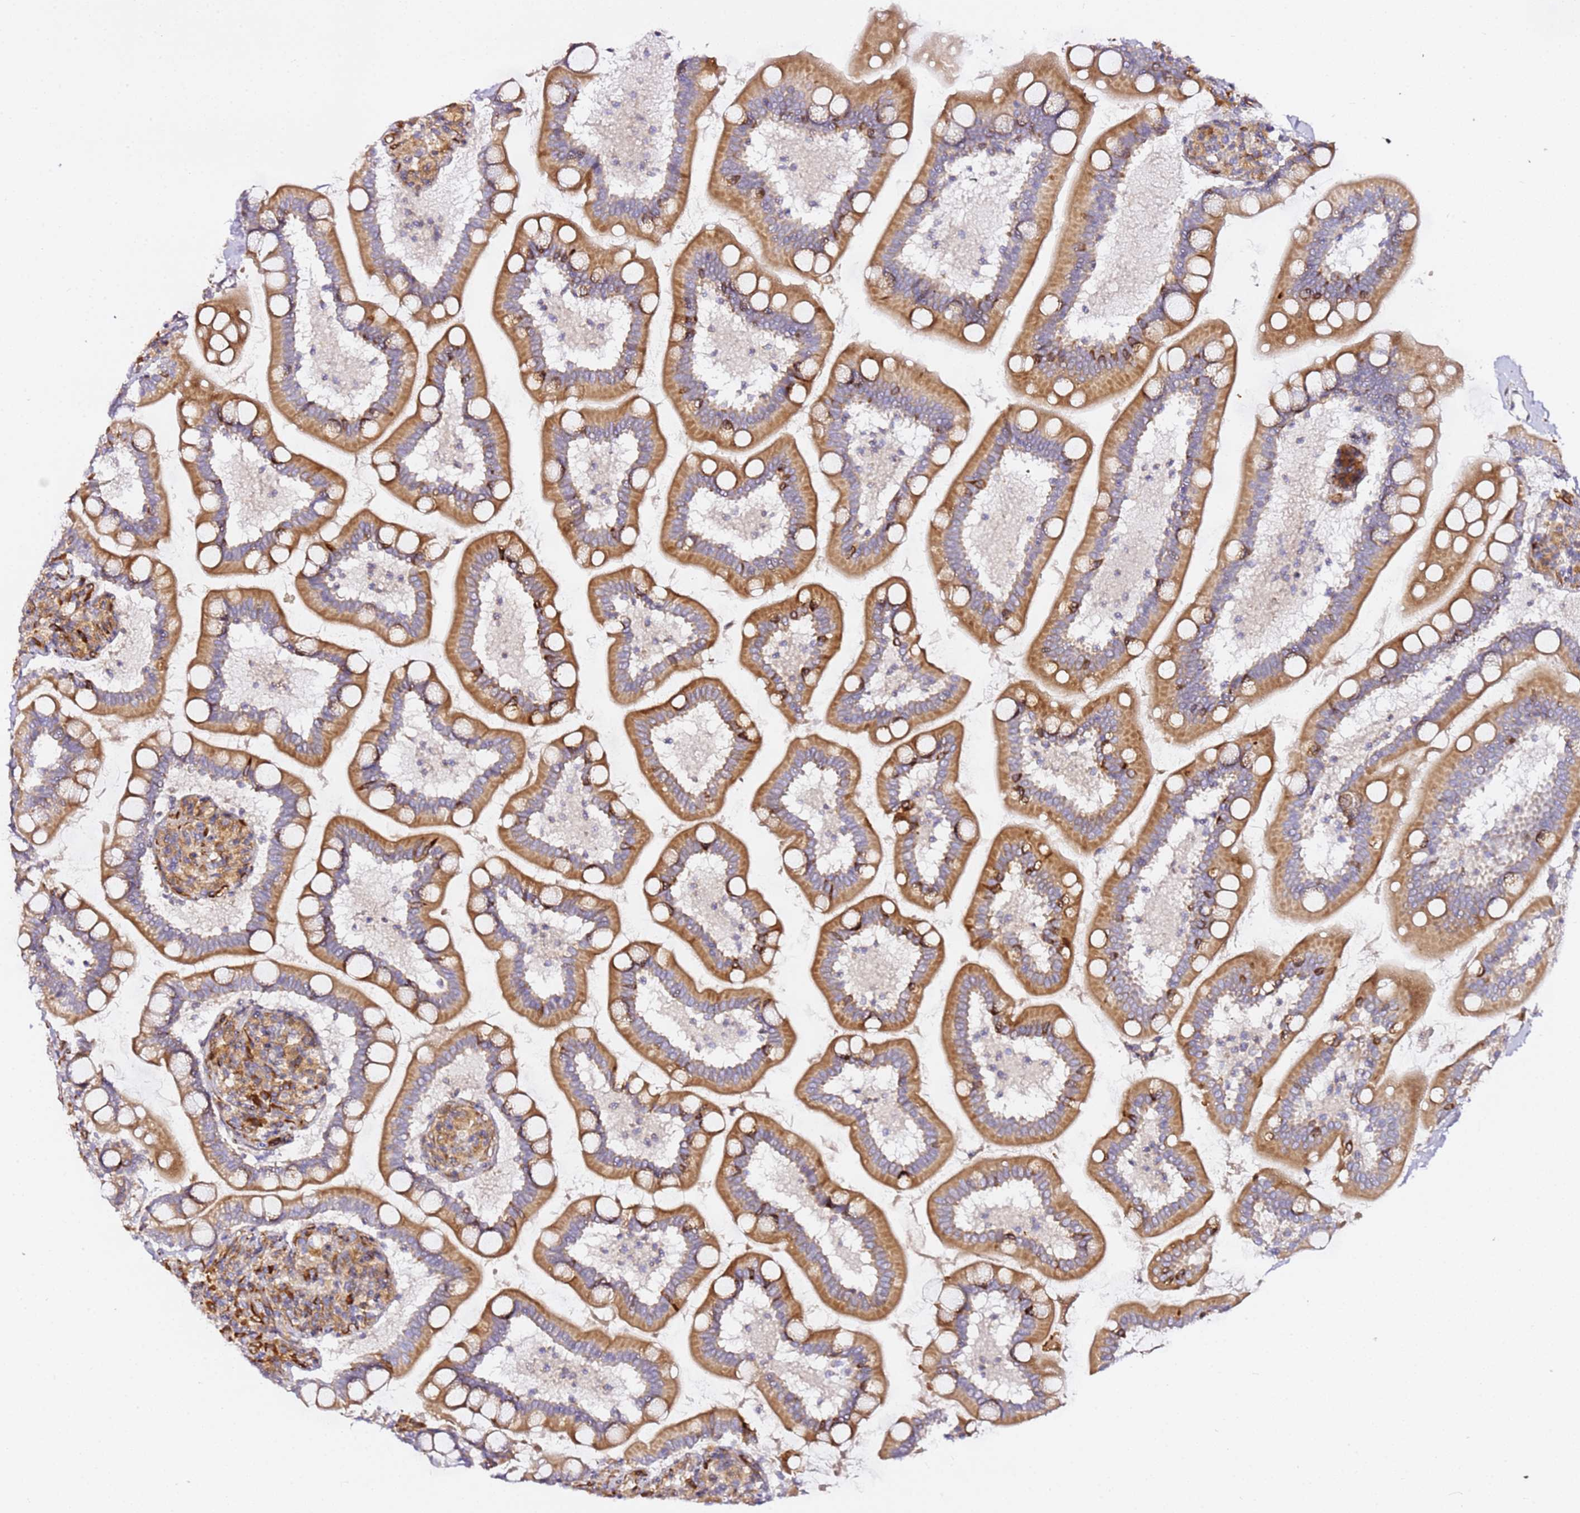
{"staining": {"intensity": "moderate", "quantity": ">75%", "location": "cytoplasmic/membranous"}, "tissue": "small intestine", "cell_type": "Glandular cells", "image_type": "normal", "snomed": [{"axis": "morphology", "description": "Normal tissue, NOS"}, {"axis": "topography", "description": "Small intestine"}], "caption": "Protein positivity by immunohistochemistry (IHC) demonstrates moderate cytoplasmic/membranous positivity in approximately >75% of glandular cells in unremarkable small intestine.", "gene": "KIF7", "patient": {"sex": "female", "age": 64}}